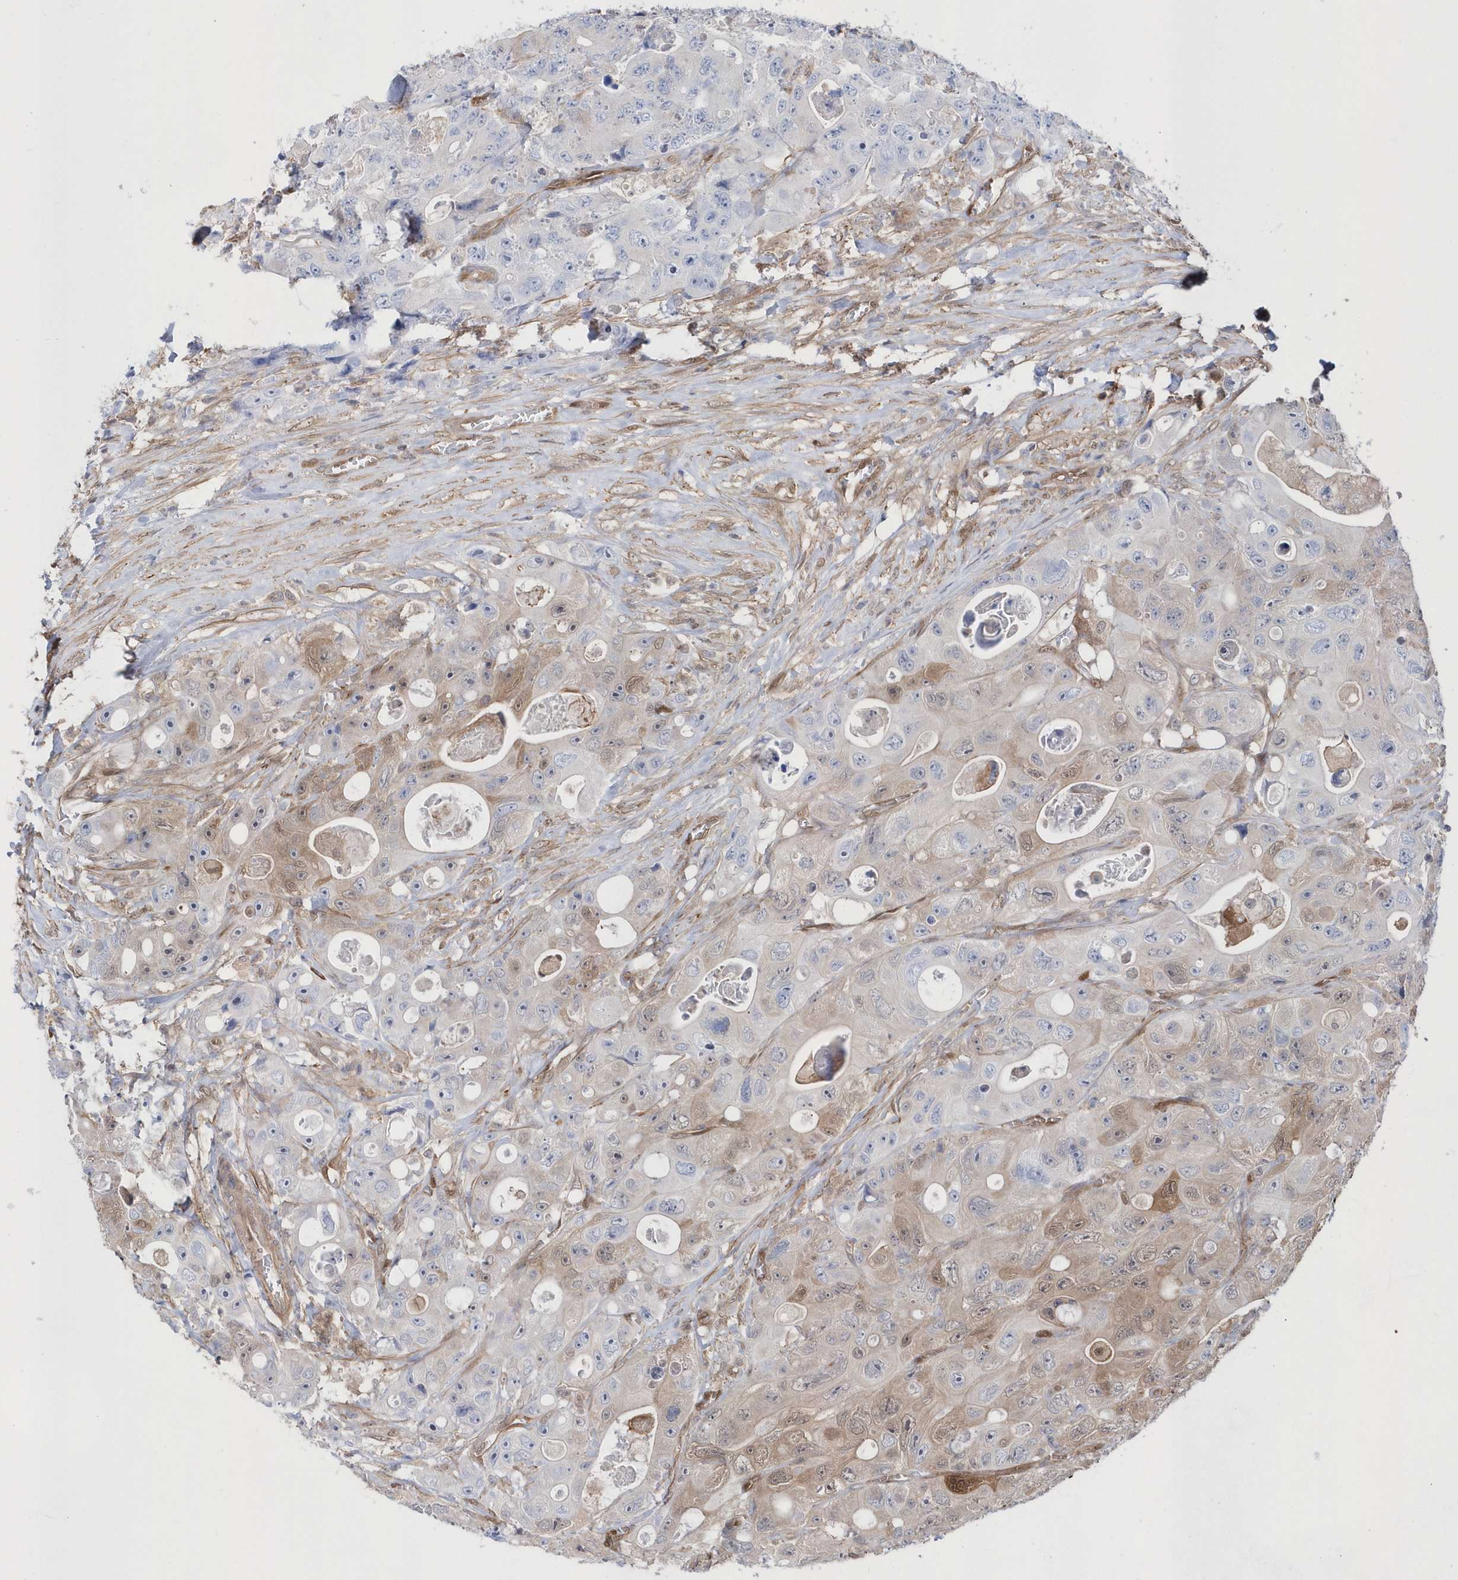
{"staining": {"intensity": "moderate", "quantity": "<25%", "location": "cytoplasmic/membranous,nuclear"}, "tissue": "colorectal cancer", "cell_type": "Tumor cells", "image_type": "cancer", "snomed": [{"axis": "morphology", "description": "Adenocarcinoma, NOS"}, {"axis": "topography", "description": "Colon"}], "caption": "A high-resolution photomicrograph shows IHC staining of colorectal cancer (adenocarcinoma), which displays moderate cytoplasmic/membranous and nuclear expression in about <25% of tumor cells.", "gene": "BDH2", "patient": {"sex": "female", "age": 46}}